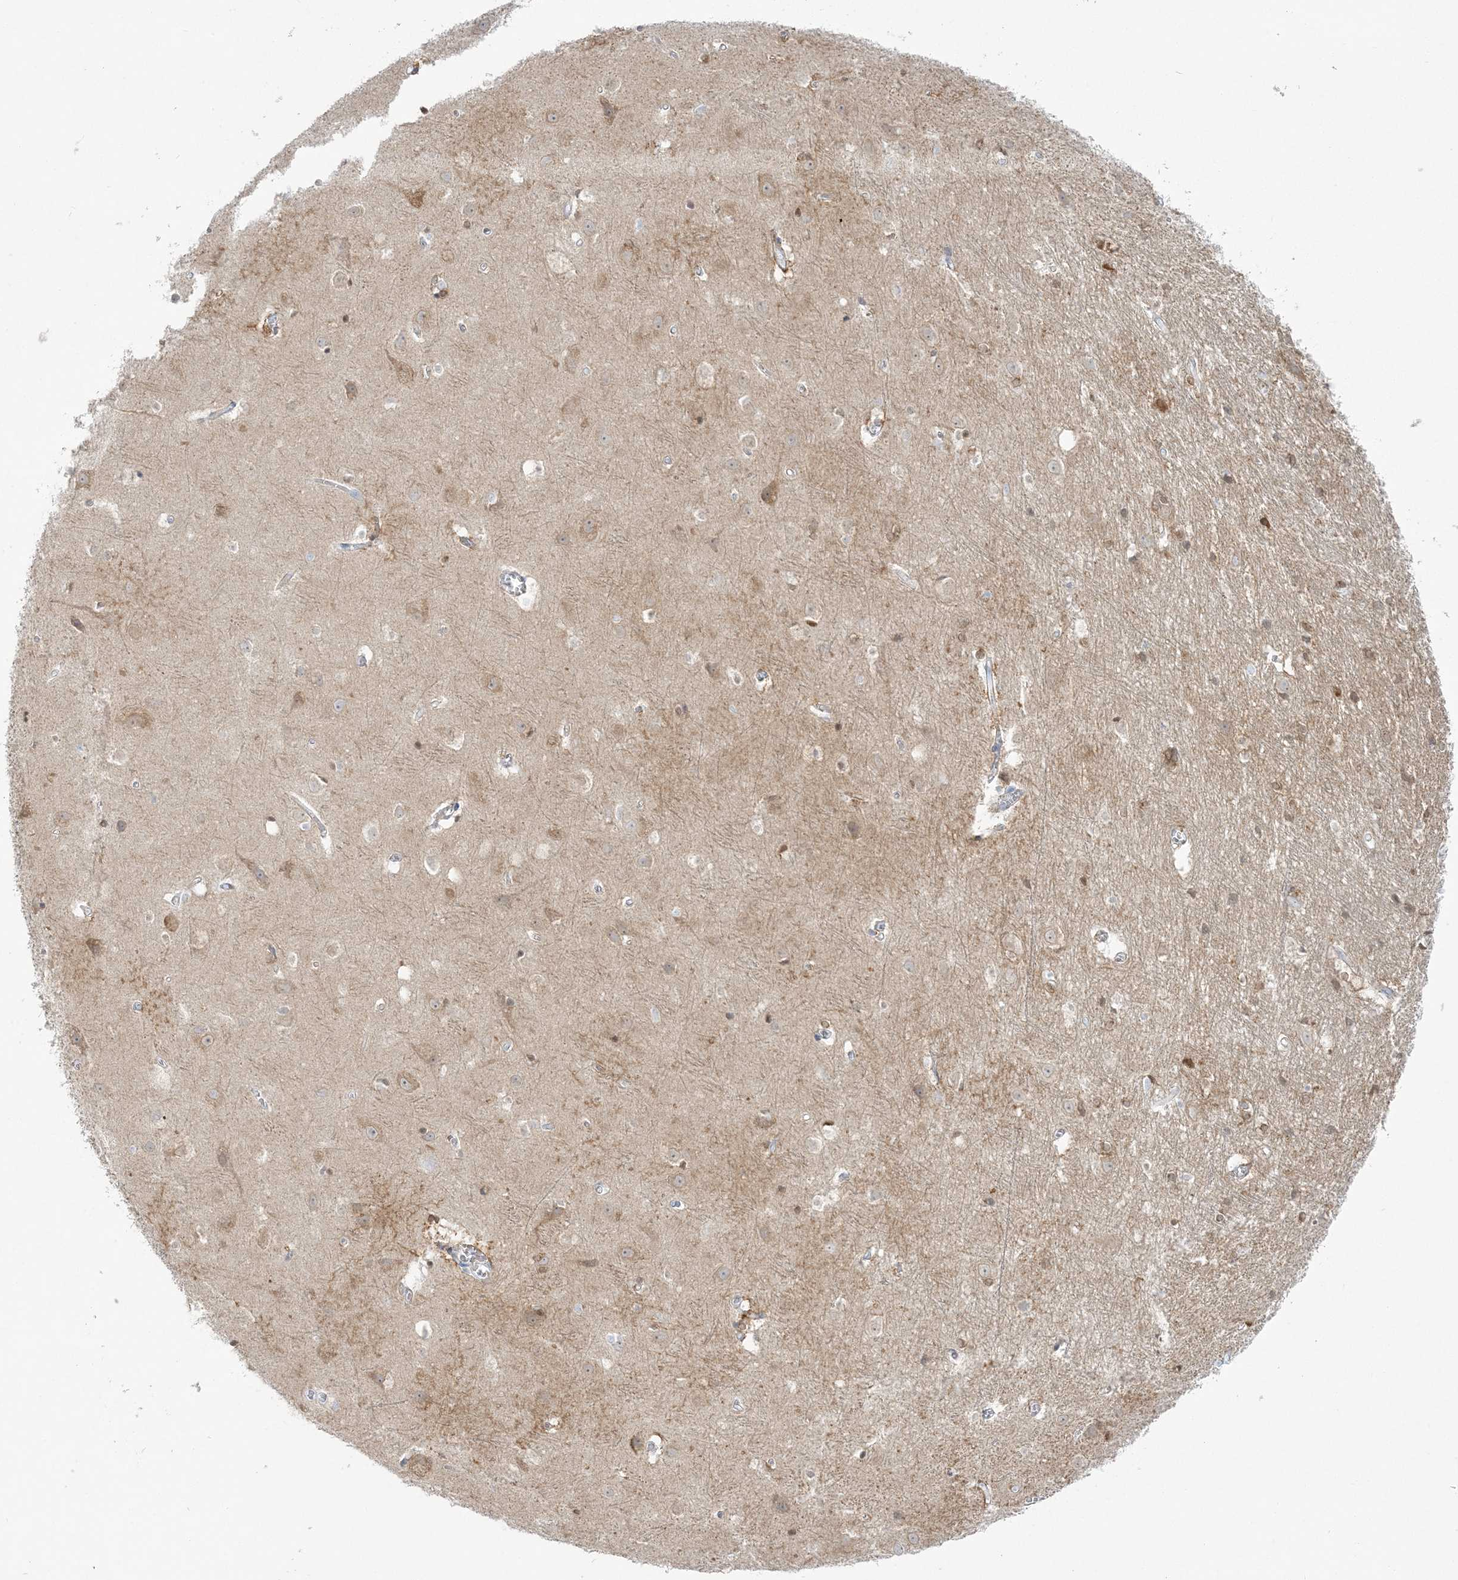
{"staining": {"intensity": "negative", "quantity": "none", "location": "none"}, "tissue": "cerebral cortex", "cell_type": "Endothelial cells", "image_type": "normal", "snomed": [{"axis": "morphology", "description": "Normal tissue, NOS"}, {"axis": "topography", "description": "Cerebral cortex"}], "caption": "There is no significant staining in endothelial cells of cerebral cortex. The staining is performed using DAB (3,3'-diaminobenzidine) brown chromogen with nuclei counter-stained in using hematoxylin.", "gene": "ENSG00000288637", "patient": {"sex": "male", "age": 54}}